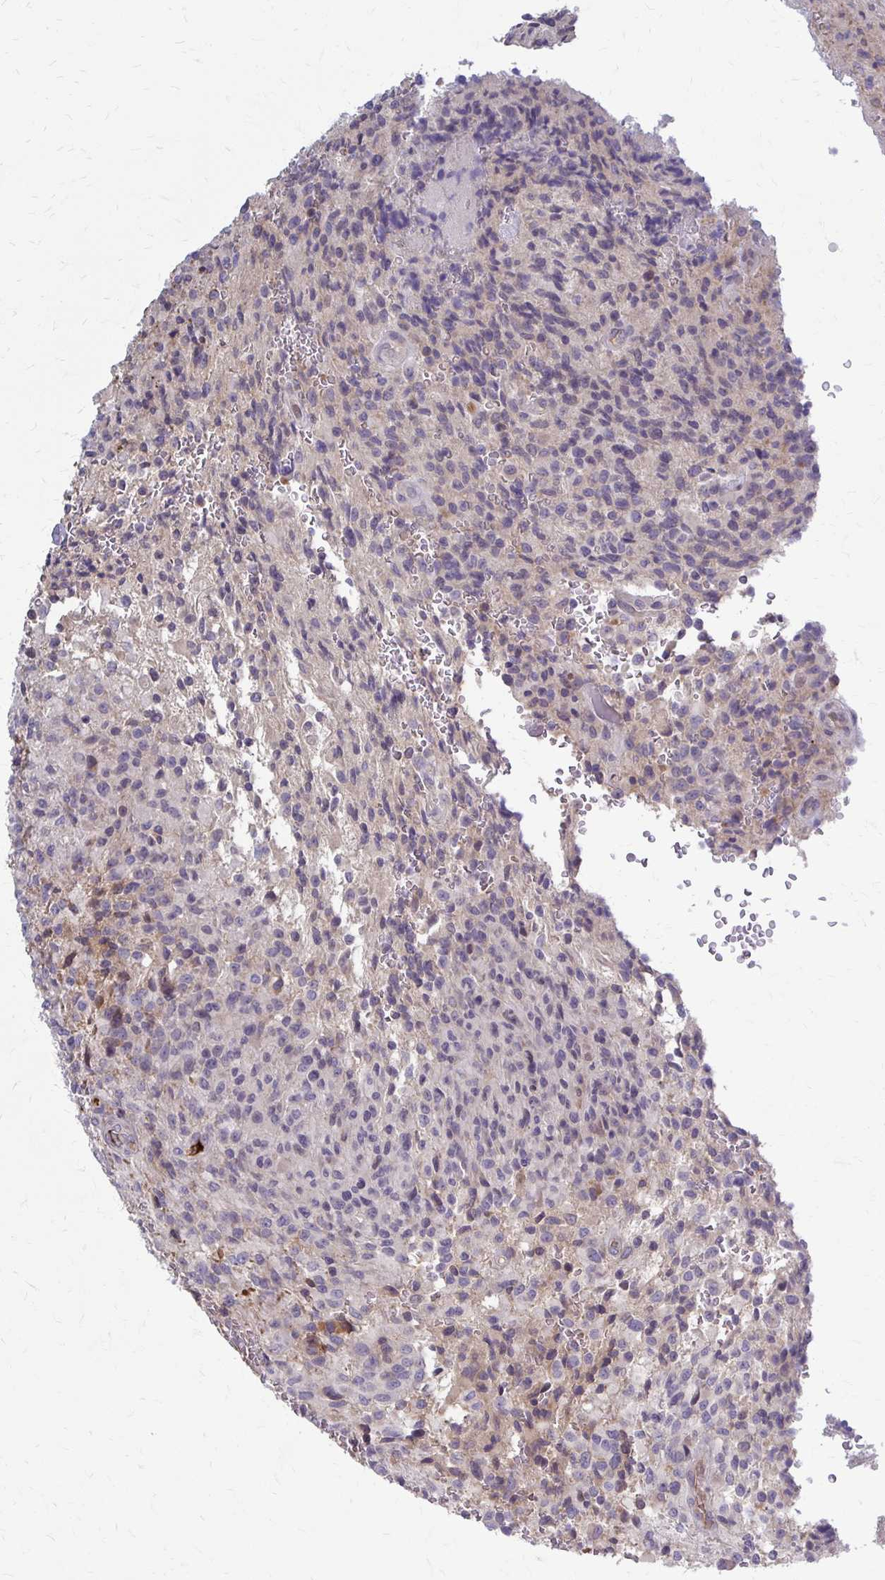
{"staining": {"intensity": "negative", "quantity": "none", "location": "none"}, "tissue": "glioma", "cell_type": "Tumor cells", "image_type": "cancer", "snomed": [{"axis": "morphology", "description": "Normal tissue, NOS"}, {"axis": "morphology", "description": "Glioma, malignant, High grade"}, {"axis": "topography", "description": "Cerebral cortex"}], "caption": "The immunohistochemistry (IHC) photomicrograph has no significant staining in tumor cells of malignant glioma (high-grade) tissue. (Stains: DAB immunohistochemistry (IHC) with hematoxylin counter stain, Microscopy: brightfield microscopy at high magnification).", "gene": "MCRIP2", "patient": {"sex": "male", "age": 56}}